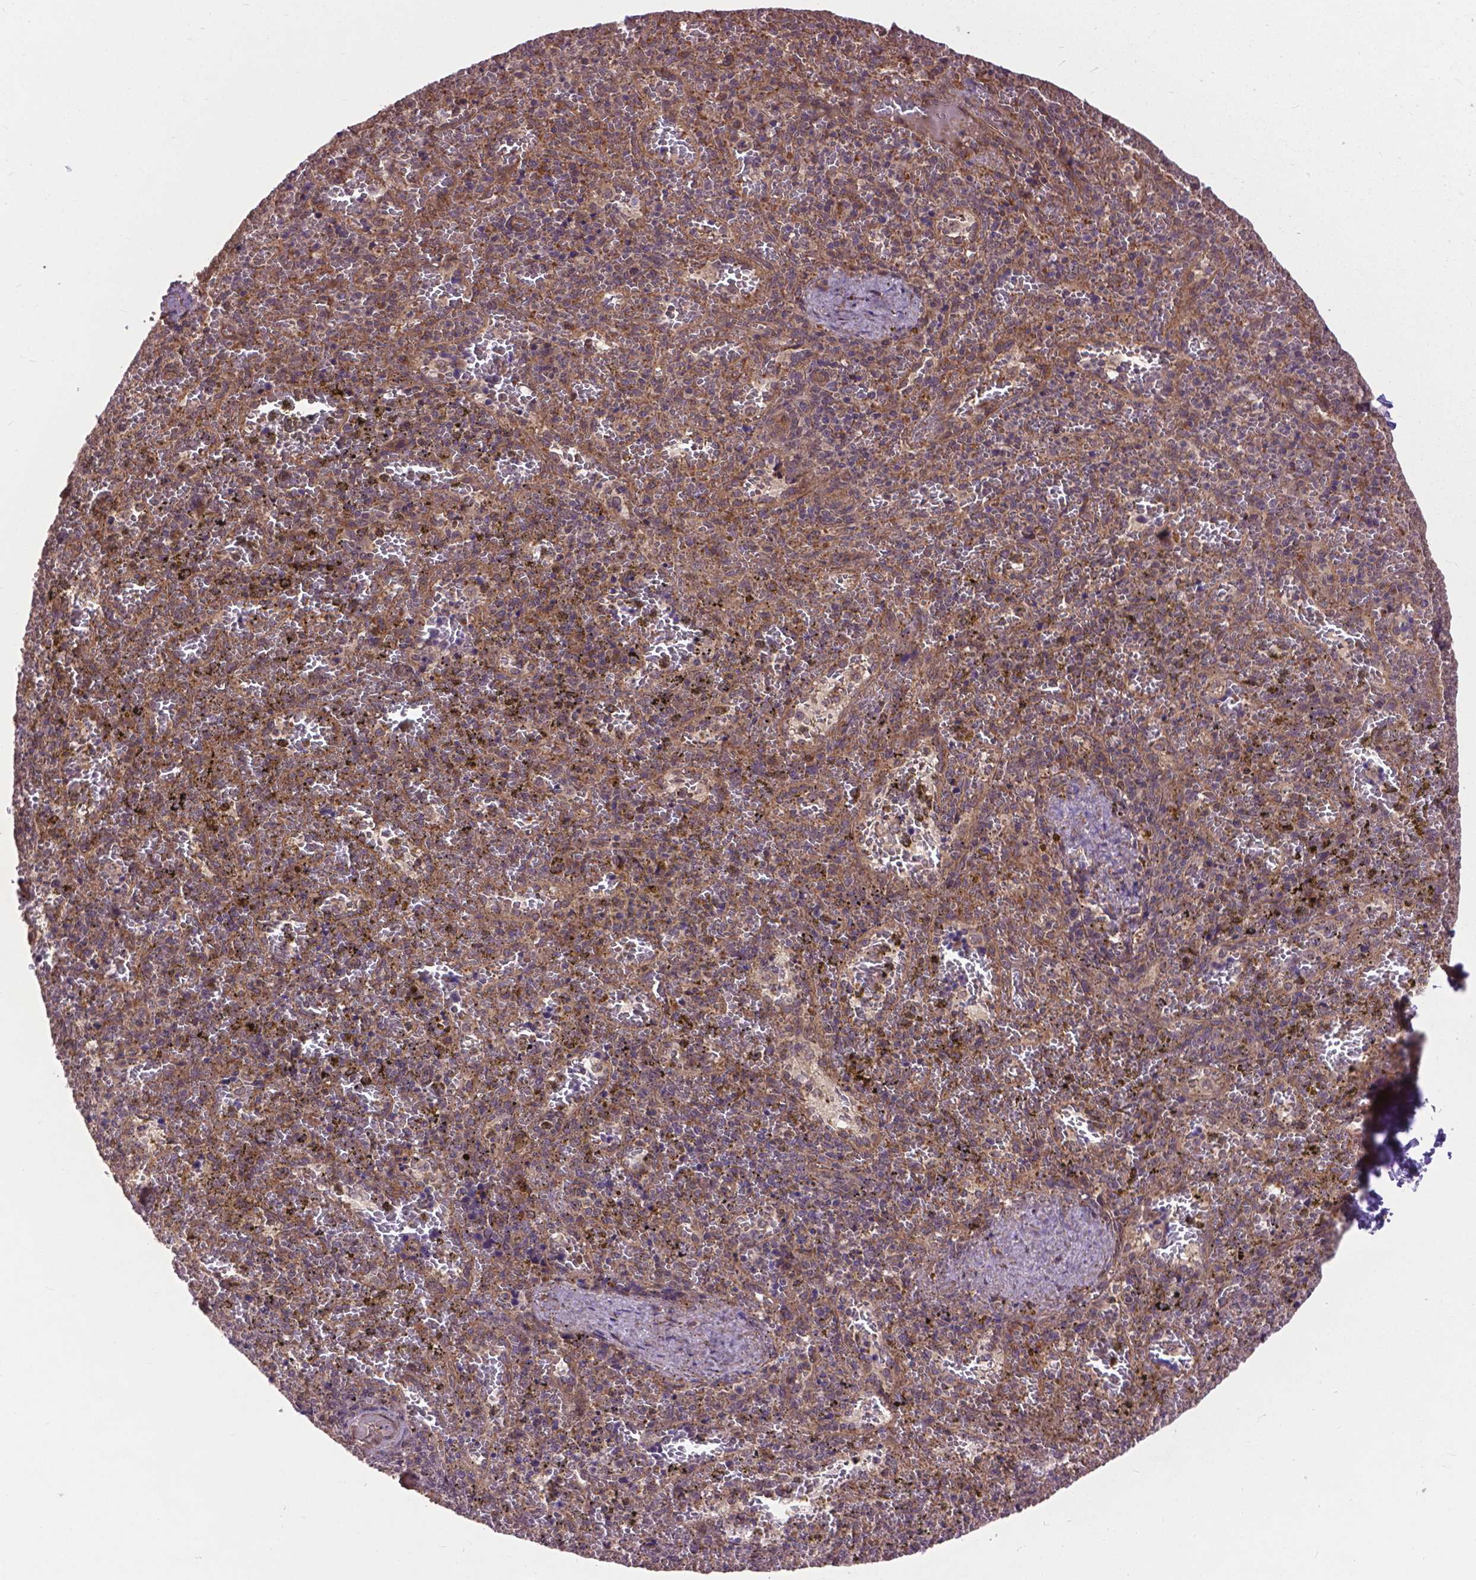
{"staining": {"intensity": "moderate", "quantity": ">75%", "location": "cytoplasmic/membranous"}, "tissue": "spleen", "cell_type": "Cells in red pulp", "image_type": "normal", "snomed": [{"axis": "morphology", "description": "Normal tissue, NOS"}, {"axis": "topography", "description": "Spleen"}], "caption": "A medium amount of moderate cytoplasmic/membranous positivity is present in about >75% of cells in red pulp in unremarkable spleen. (DAB (3,3'-diaminobenzidine) = brown stain, brightfield microscopy at high magnification).", "gene": "ZNF616", "patient": {"sex": "female", "age": 50}}